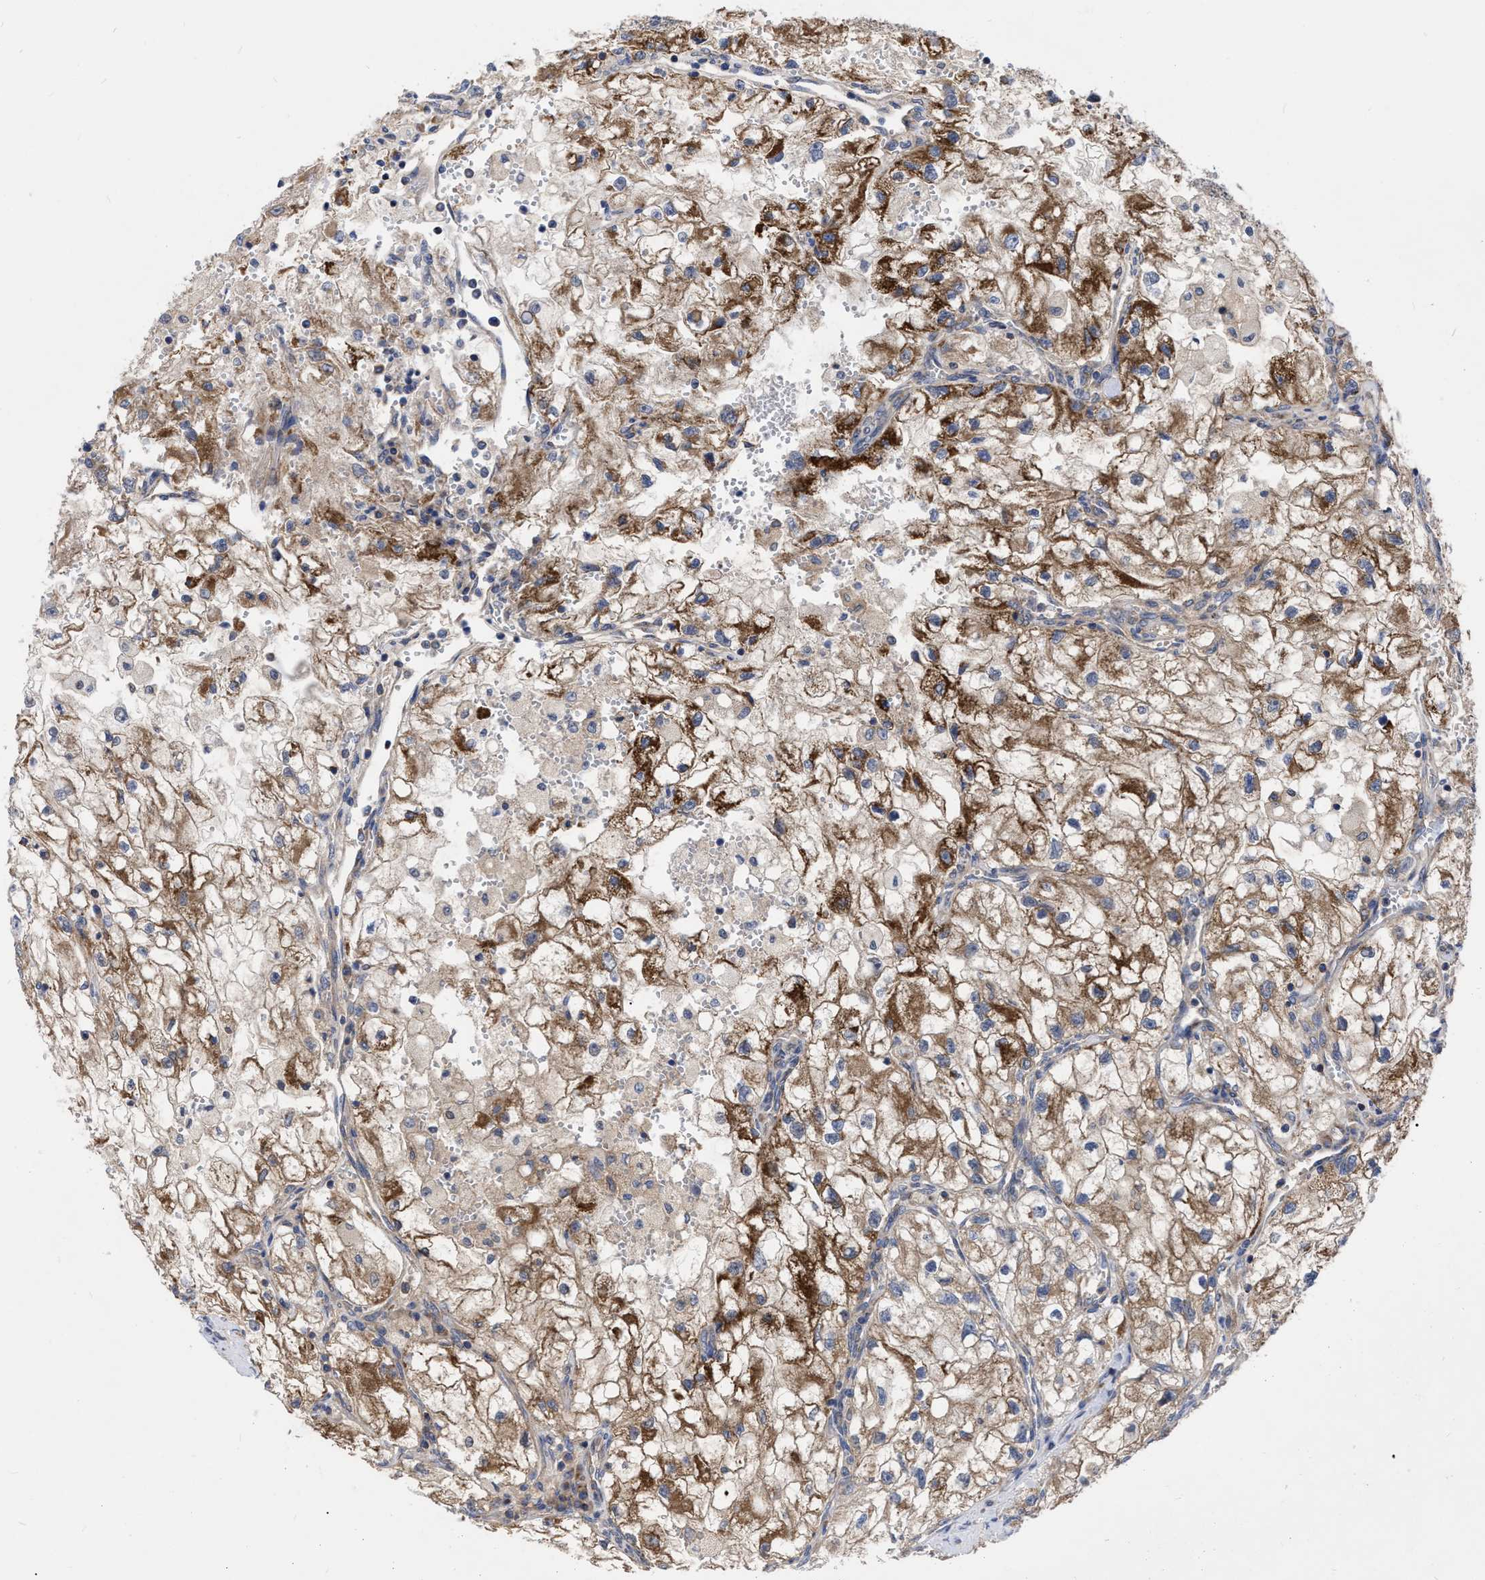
{"staining": {"intensity": "strong", "quantity": ">75%", "location": "cytoplasmic/membranous"}, "tissue": "renal cancer", "cell_type": "Tumor cells", "image_type": "cancer", "snomed": [{"axis": "morphology", "description": "Adenocarcinoma, NOS"}, {"axis": "topography", "description": "Kidney"}], "caption": "Protein staining of renal cancer tissue exhibits strong cytoplasmic/membranous expression in about >75% of tumor cells.", "gene": "CDKN2C", "patient": {"sex": "female", "age": 70}}